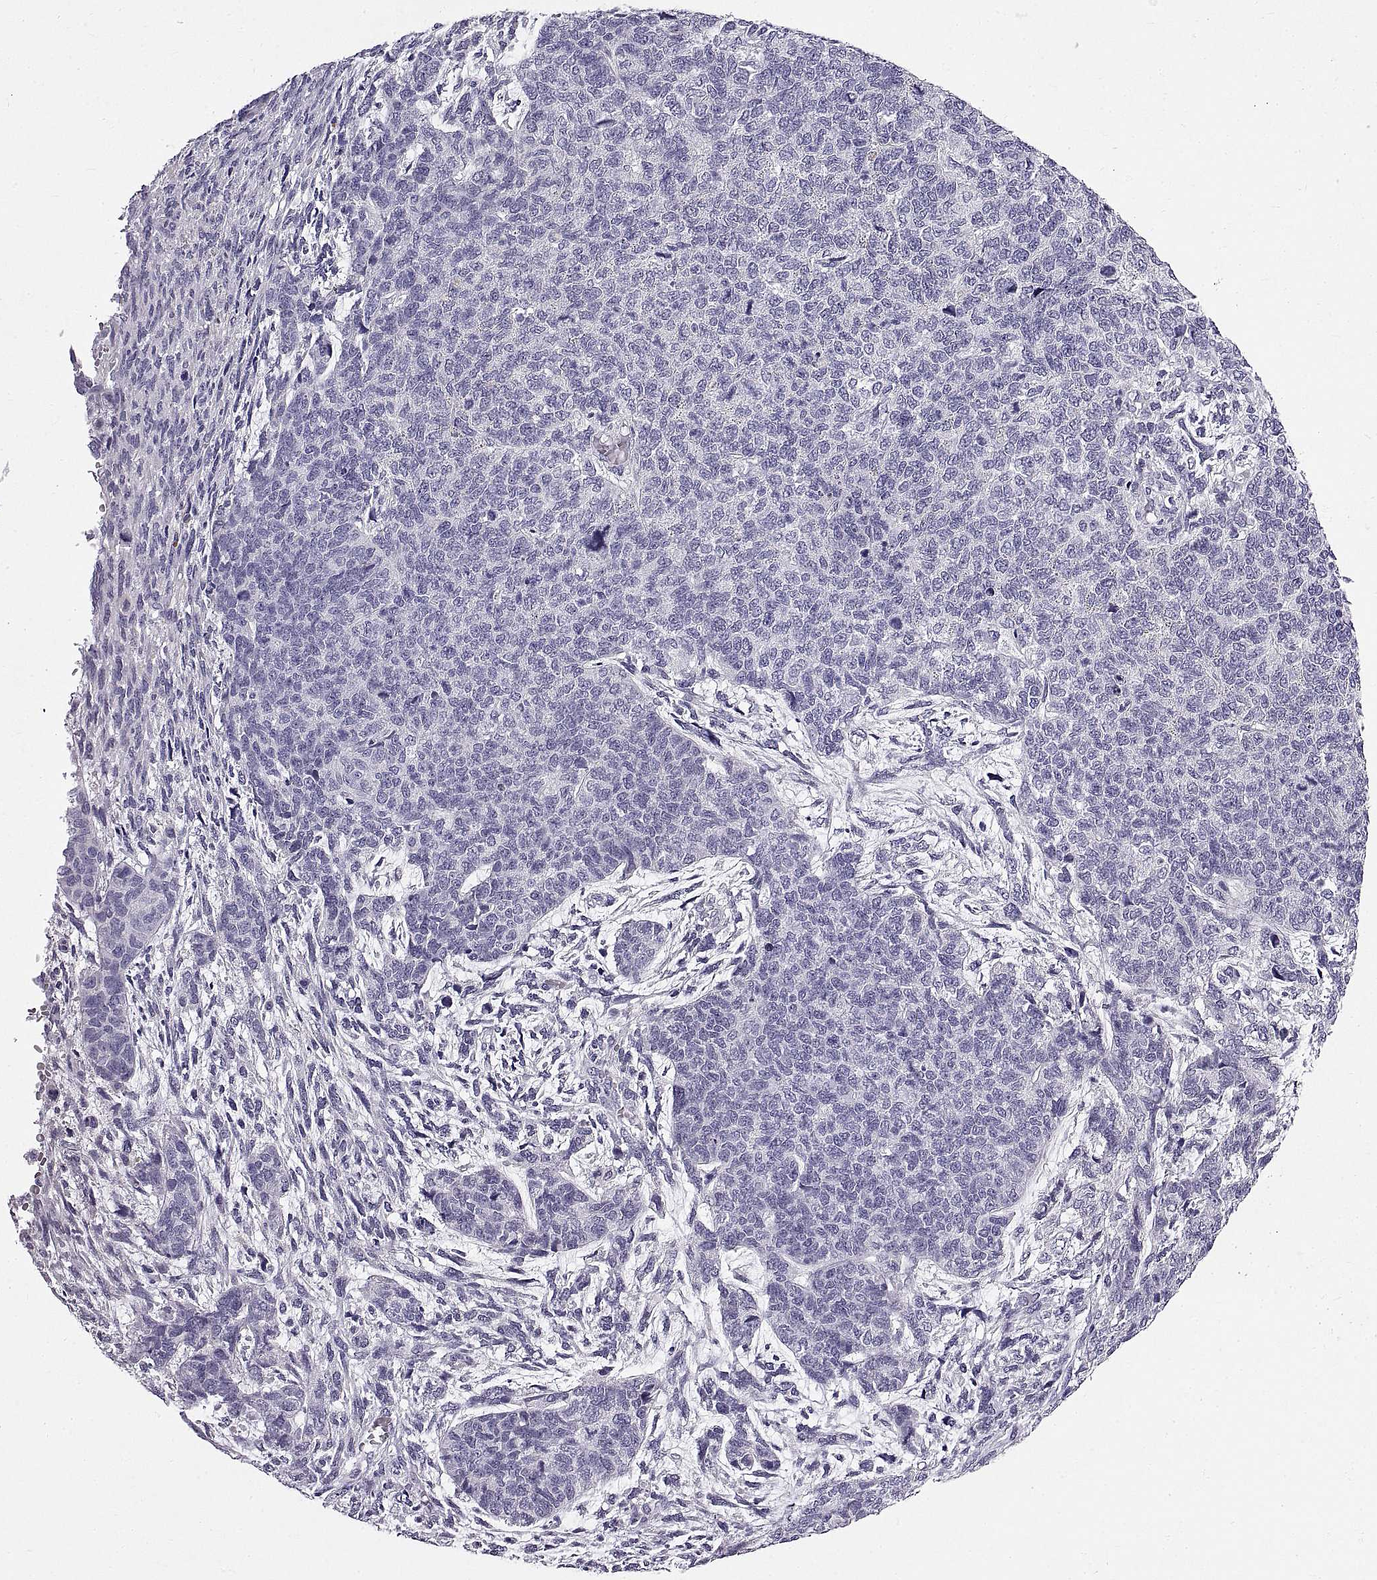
{"staining": {"intensity": "negative", "quantity": "none", "location": "none"}, "tissue": "cervical cancer", "cell_type": "Tumor cells", "image_type": "cancer", "snomed": [{"axis": "morphology", "description": "Squamous cell carcinoma, NOS"}, {"axis": "topography", "description": "Cervix"}], "caption": "This is an immunohistochemistry (IHC) image of cervical cancer (squamous cell carcinoma). There is no positivity in tumor cells.", "gene": "WFDC8", "patient": {"sex": "female", "age": 63}}